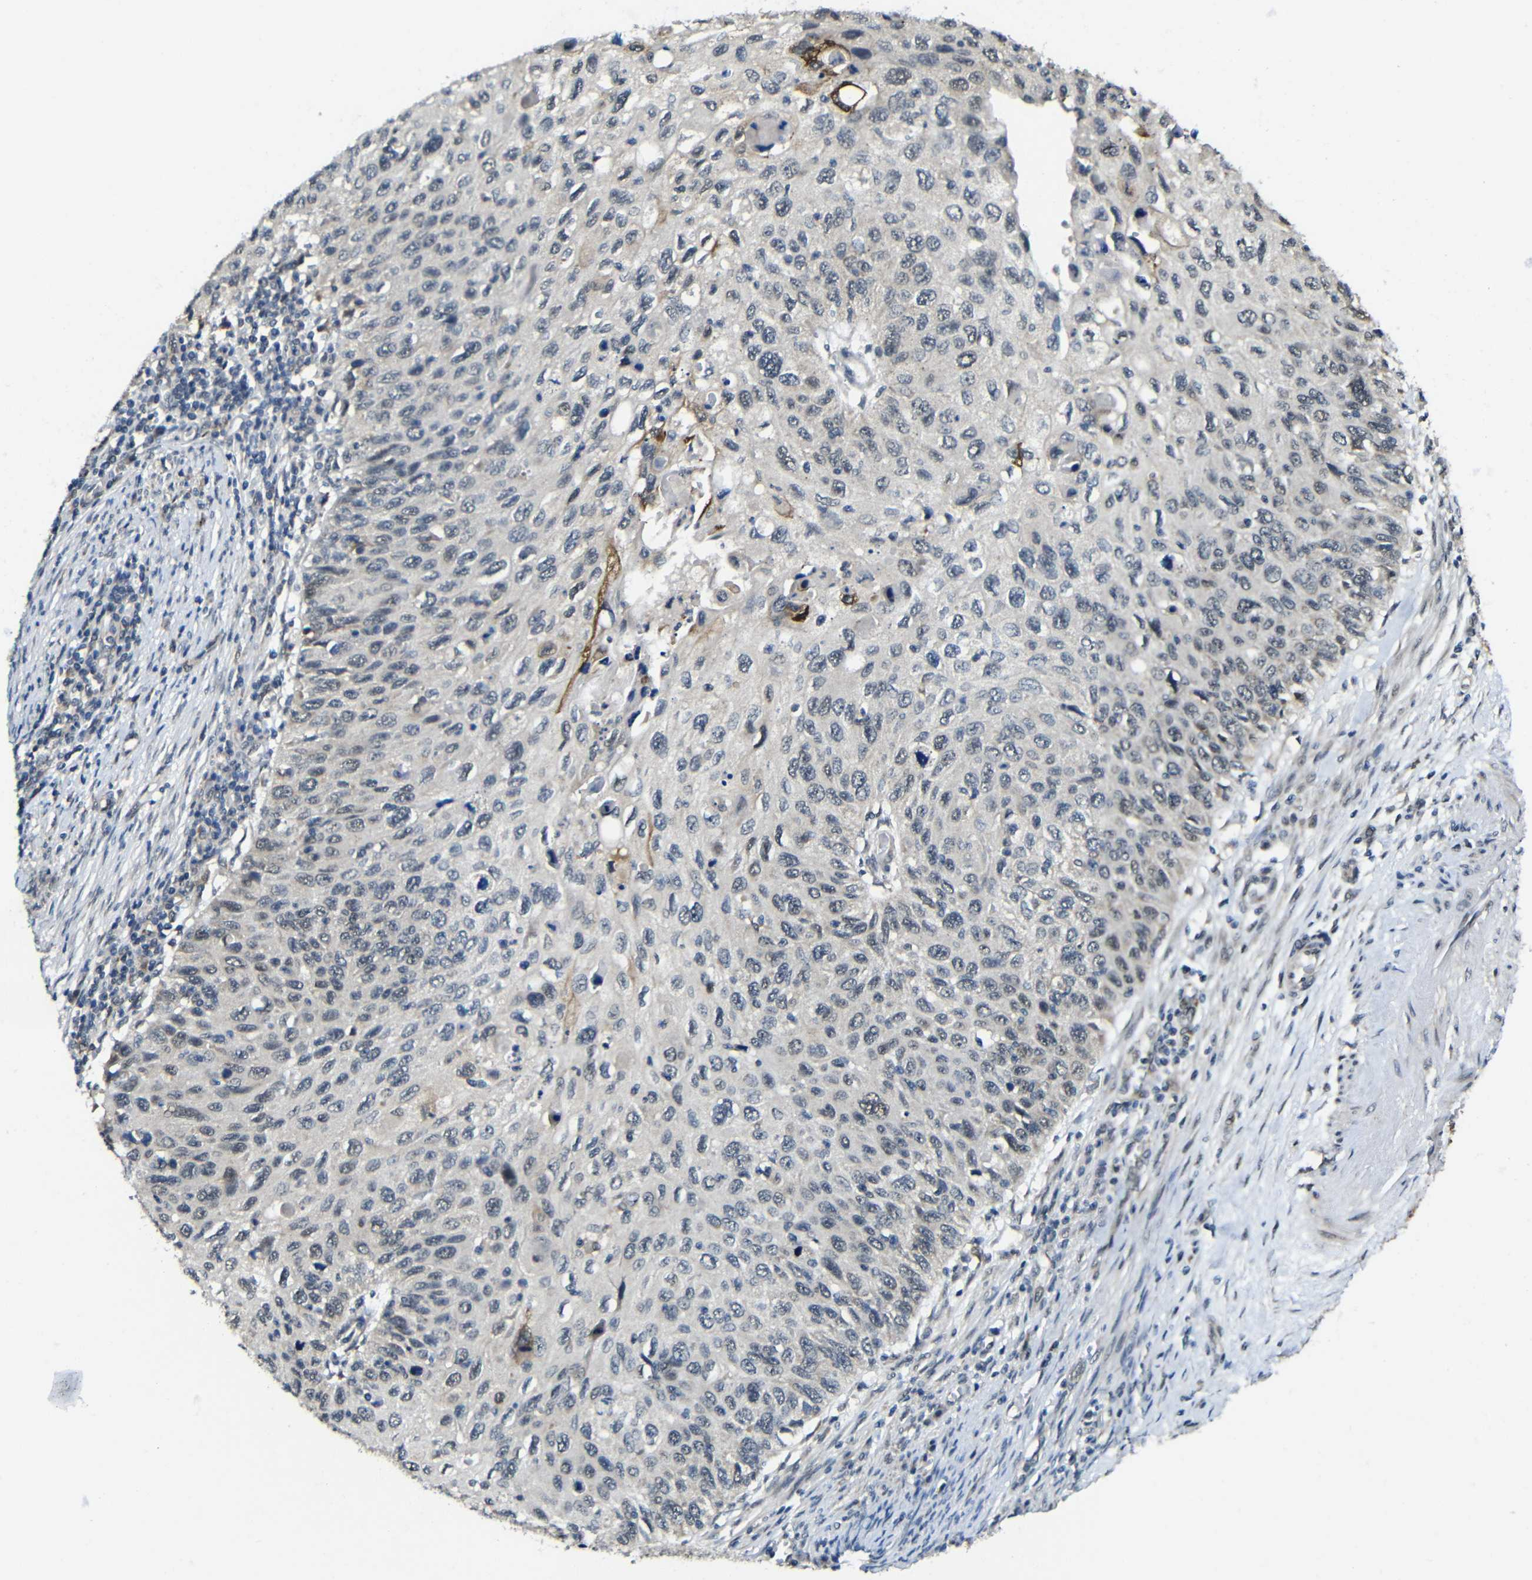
{"staining": {"intensity": "strong", "quantity": "<25%", "location": "cytoplasmic/membranous"}, "tissue": "cervical cancer", "cell_type": "Tumor cells", "image_type": "cancer", "snomed": [{"axis": "morphology", "description": "Squamous cell carcinoma, NOS"}, {"axis": "topography", "description": "Cervix"}], "caption": "An immunohistochemistry (IHC) image of neoplastic tissue is shown. Protein staining in brown highlights strong cytoplasmic/membranous positivity in cervical cancer within tumor cells.", "gene": "FAM172A", "patient": {"sex": "female", "age": 70}}